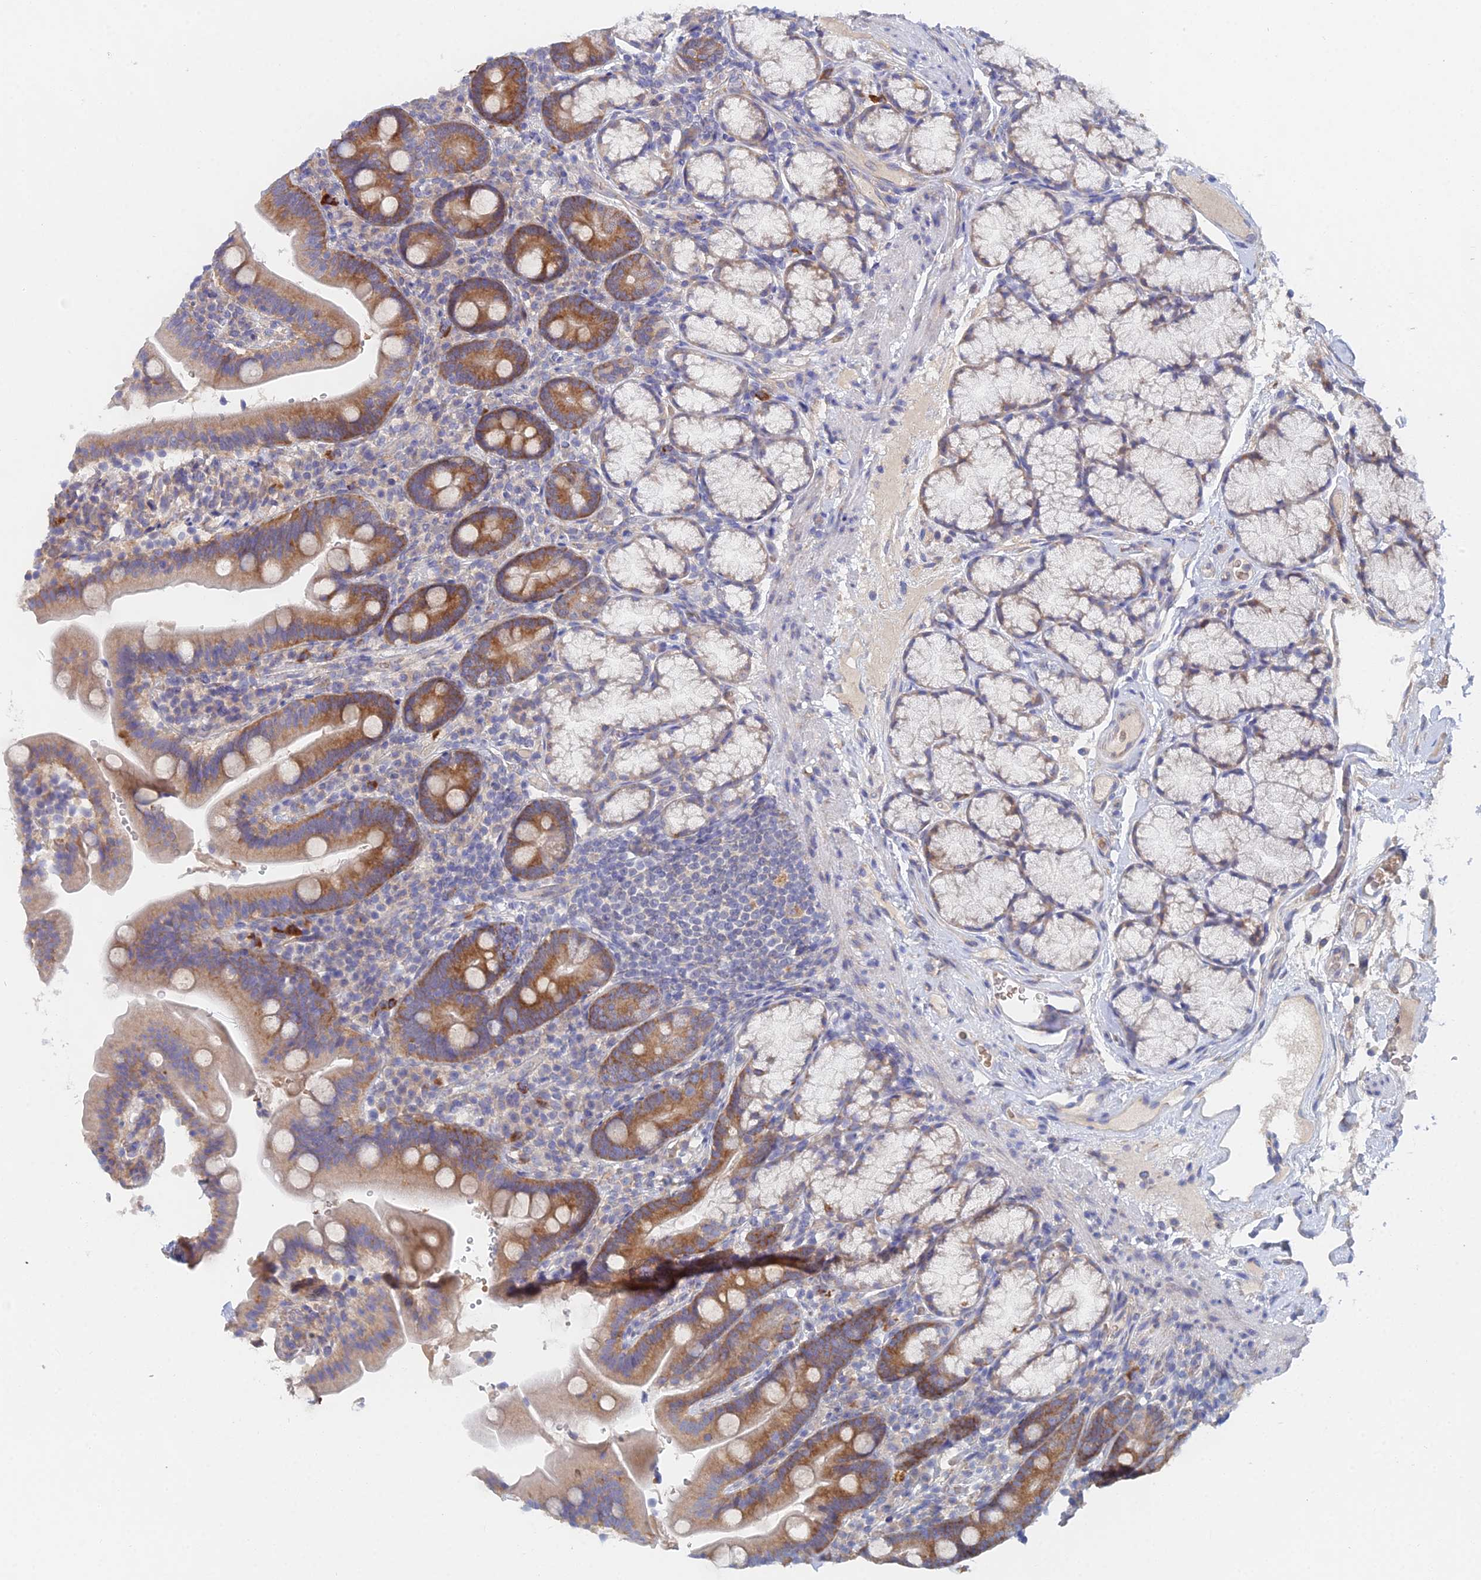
{"staining": {"intensity": "moderate", "quantity": "25%-75%", "location": "cytoplasmic/membranous"}, "tissue": "duodenum", "cell_type": "Glandular cells", "image_type": "normal", "snomed": [{"axis": "morphology", "description": "Normal tissue, NOS"}, {"axis": "topography", "description": "Duodenum"}], "caption": "Benign duodenum reveals moderate cytoplasmic/membranous positivity in about 25%-75% of glandular cells (Brightfield microscopy of DAB IHC at high magnification)..", "gene": "ELOF1", "patient": {"sex": "female", "age": 67}}